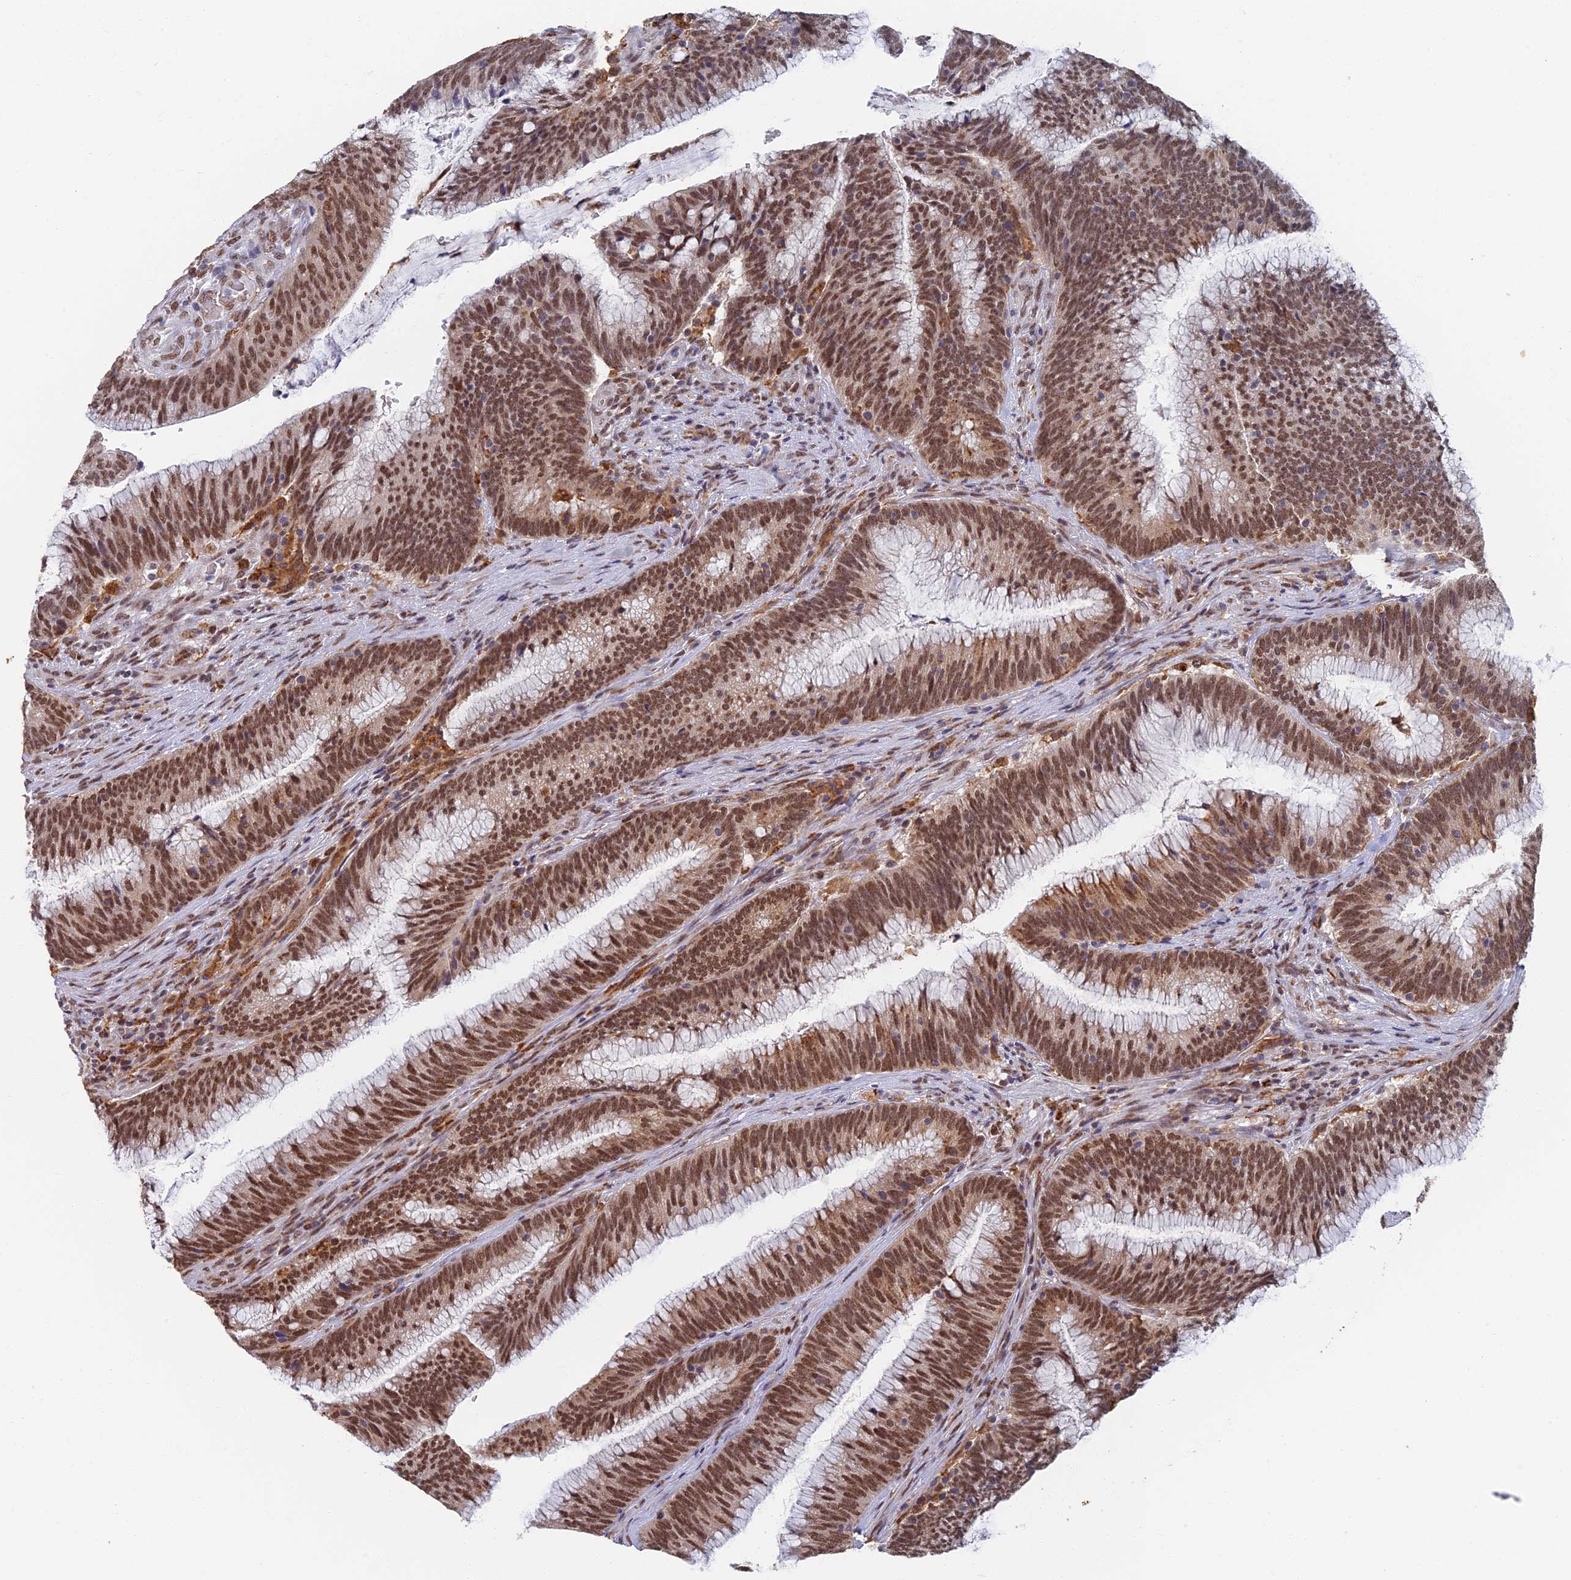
{"staining": {"intensity": "moderate", "quantity": ">75%", "location": "nuclear"}, "tissue": "colorectal cancer", "cell_type": "Tumor cells", "image_type": "cancer", "snomed": [{"axis": "morphology", "description": "Adenocarcinoma, NOS"}, {"axis": "topography", "description": "Rectum"}], "caption": "This photomicrograph displays immunohistochemistry staining of colorectal cancer, with medium moderate nuclear staining in about >75% of tumor cells.", "gene": "GPATCH1", "patient": {"sex": "female", "age": 77}}